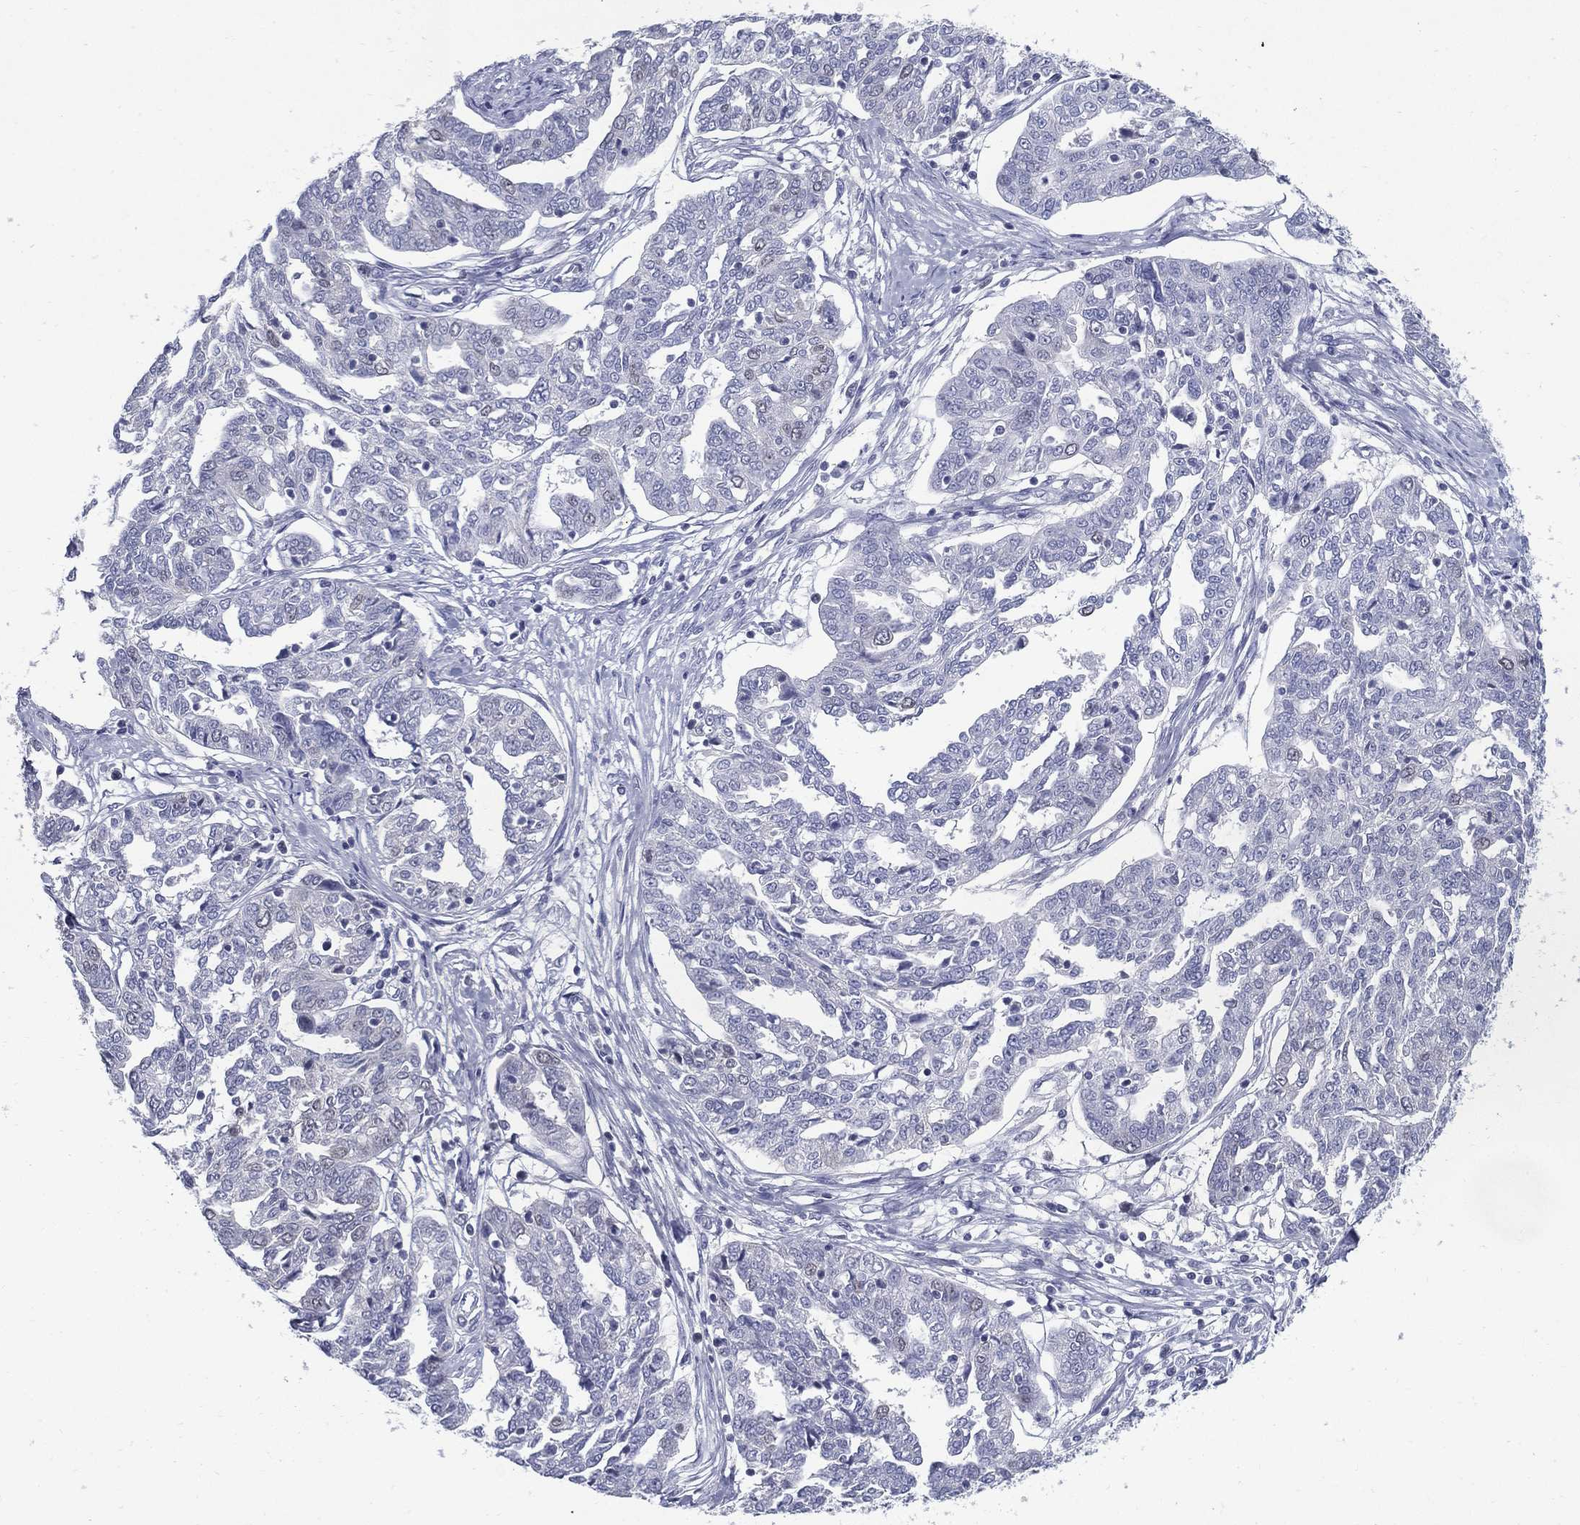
{"staining": {"intensity": "negative", "quantity": "none", "location": "none"}, "tissue": "ovarian cancer", "cell_type": "Tumor cells", "image_type": "cancer", "snomed": [{"axis": "morphology", "description": "Cystadenocarcinoma, serous, NOS"}, {"axis": "topography", "description": "Ovary"}], "caption": "Immunohistochemistry (IHC) image of serous cystadenocarcinoma (ovarian) stained for a protein (brown), which demonstrates no expression in tumor cells.", "gene": "KIF2C", "patient": {"sex": "female", "age": 67}}